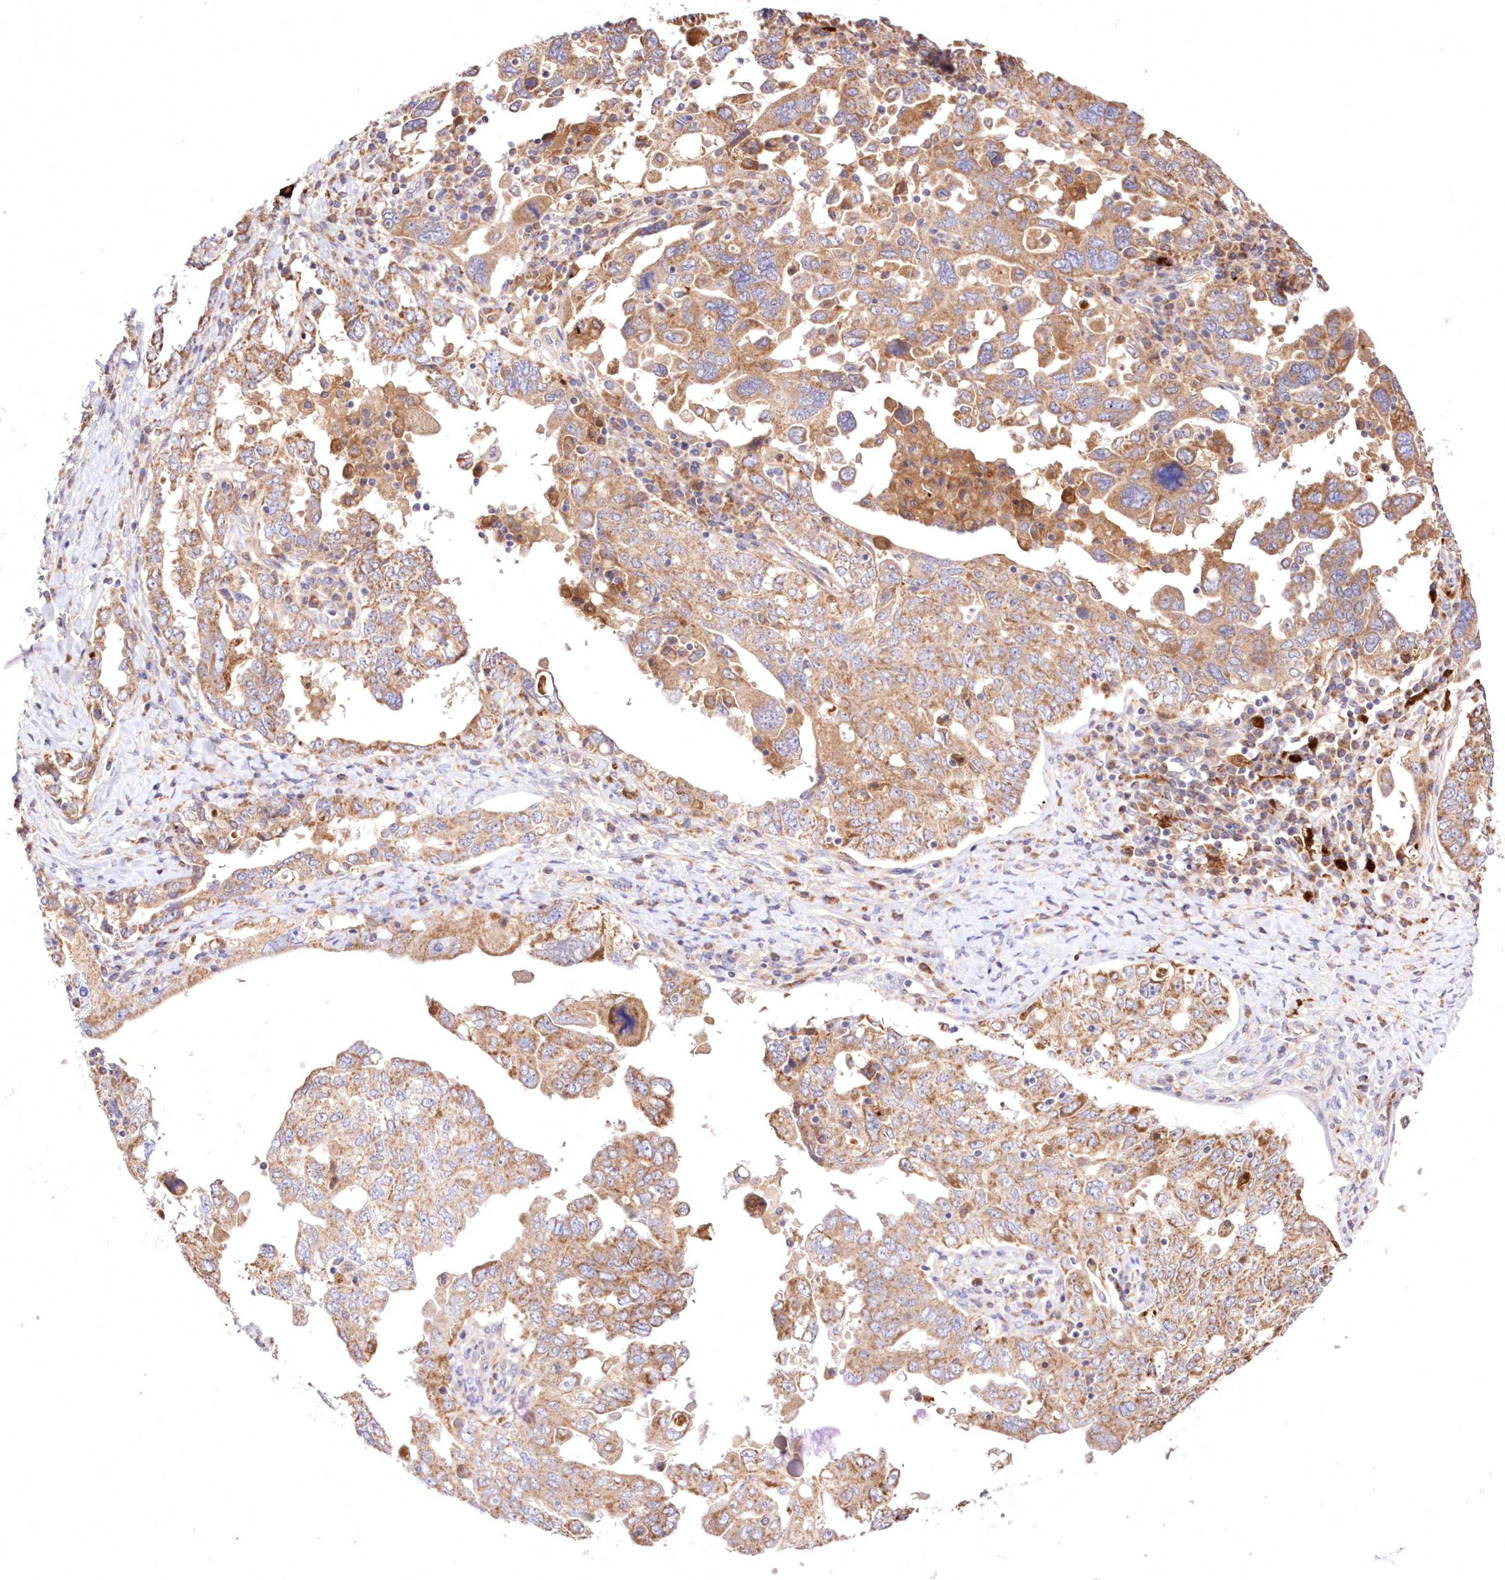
{"staining": {"intensity": "moderate", "quantity": ">75%", "location": "cytoplasmic/membranous"}, "tissue": "ovarian cancer", "cell_type": "Tumor cells", "image_type": "cancer", "snomed": [{"axis": "morphology", "description": "Carcinoma, endometroid"}, {"axis": "topography", "description": "Ovary"}], "caption": "Moderate cytoplasmic/membranous positivity for a protein is seen in about >75% of tumor cells of ovarian cancer using immunohistochemistry (IHC).", "gene": "FCHO2", "patient": {"sex": "female", "age": 62}}